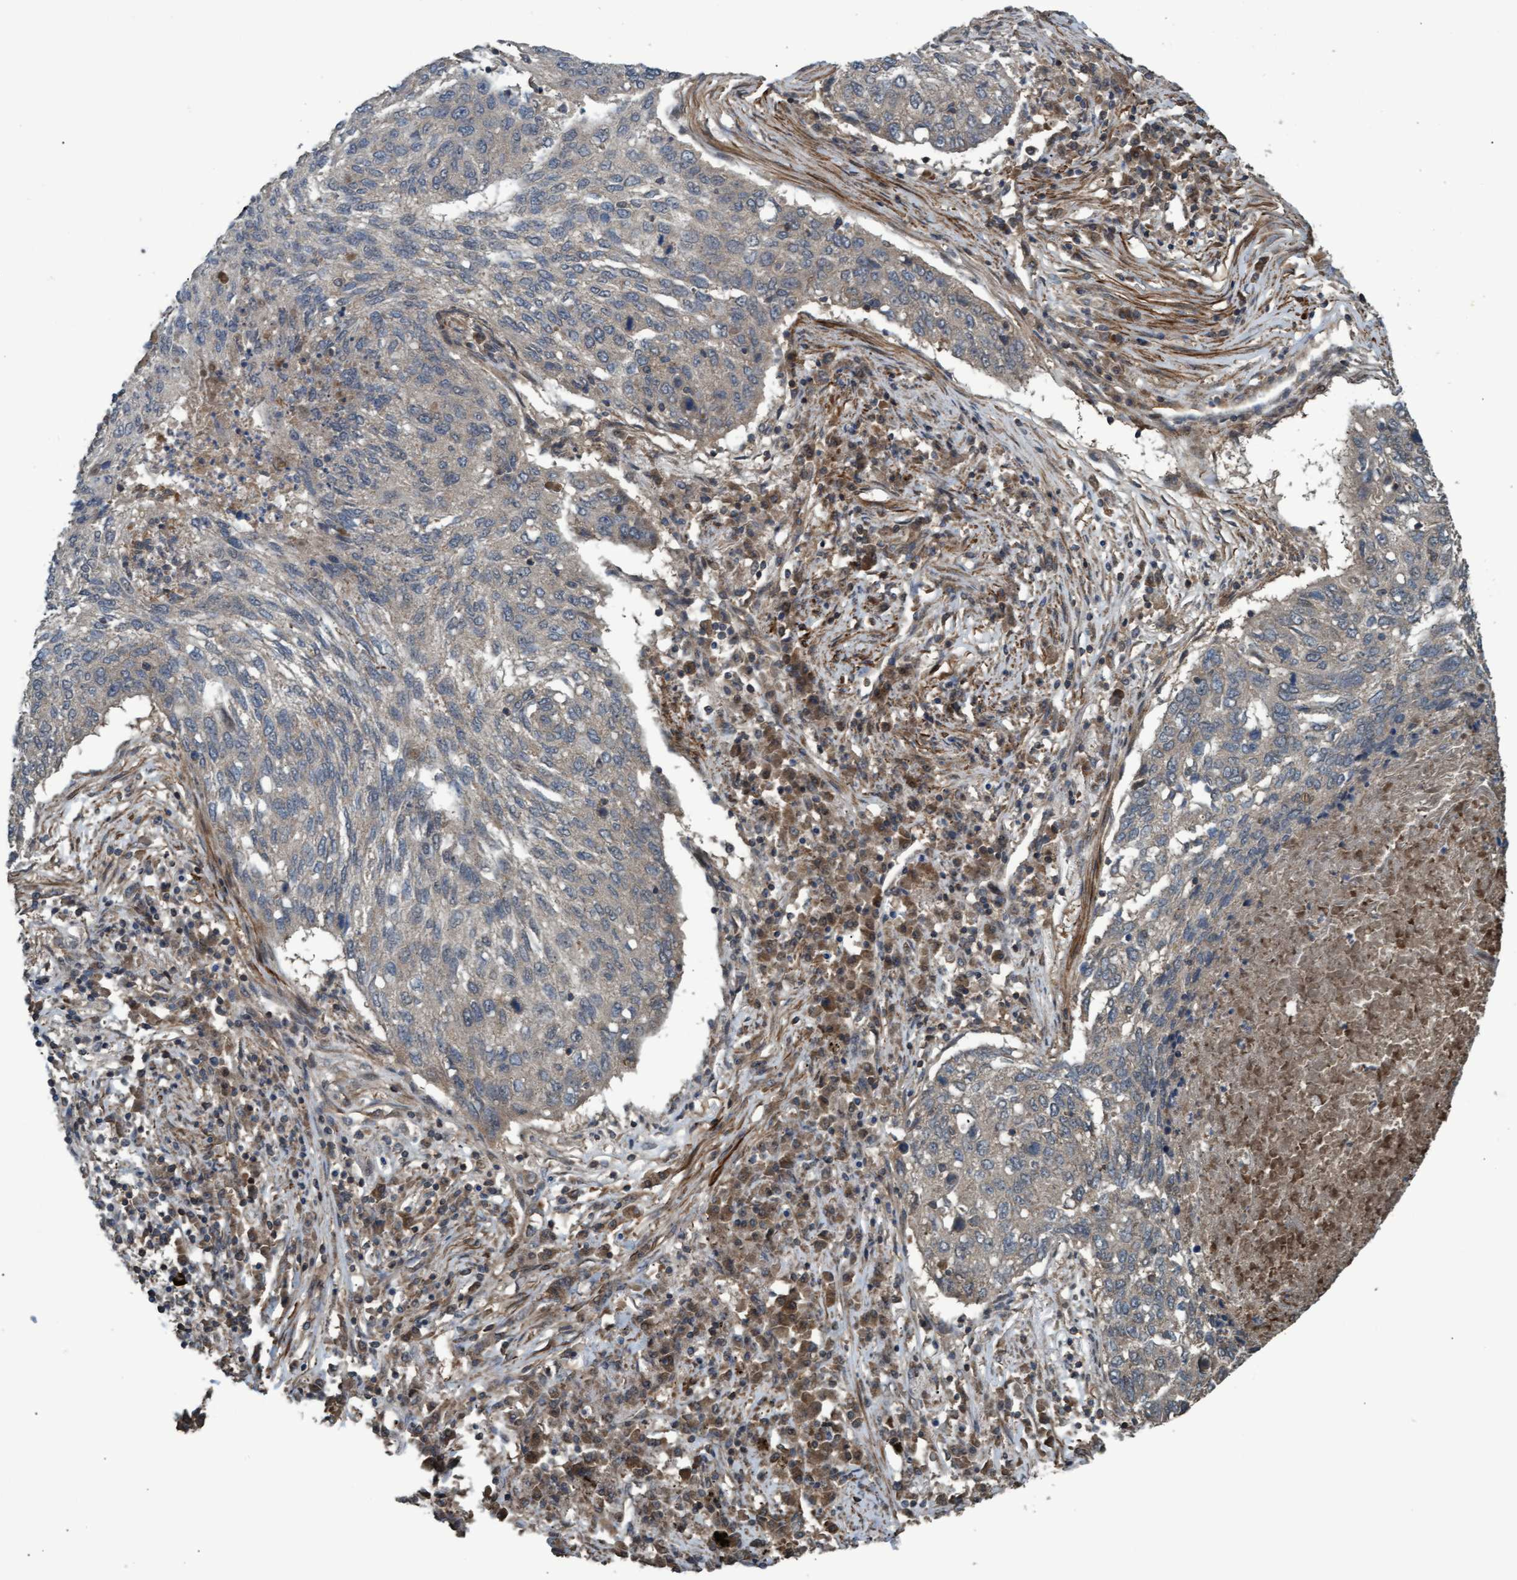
{"staining": {"intensity": "weak", "quantity": "<25%", "location": "cytoplasmic/membranous"}, "tissue": "lung cancer", "cell_type": "Tumor cells", "image_type": "cancer", "snomed": [{"axis": "morphology", "description": "Squamous cell carcinoma, NOS"}, {"axis": "topography", "description": "Lung"}], "caption": "This is an immunohistochemistry photomicrograph of human squamous cell carcinoma (lung). There is no expression in tumor cells.", "gene": "GGT6", "patient": {"sex": "female", "age": 63}}